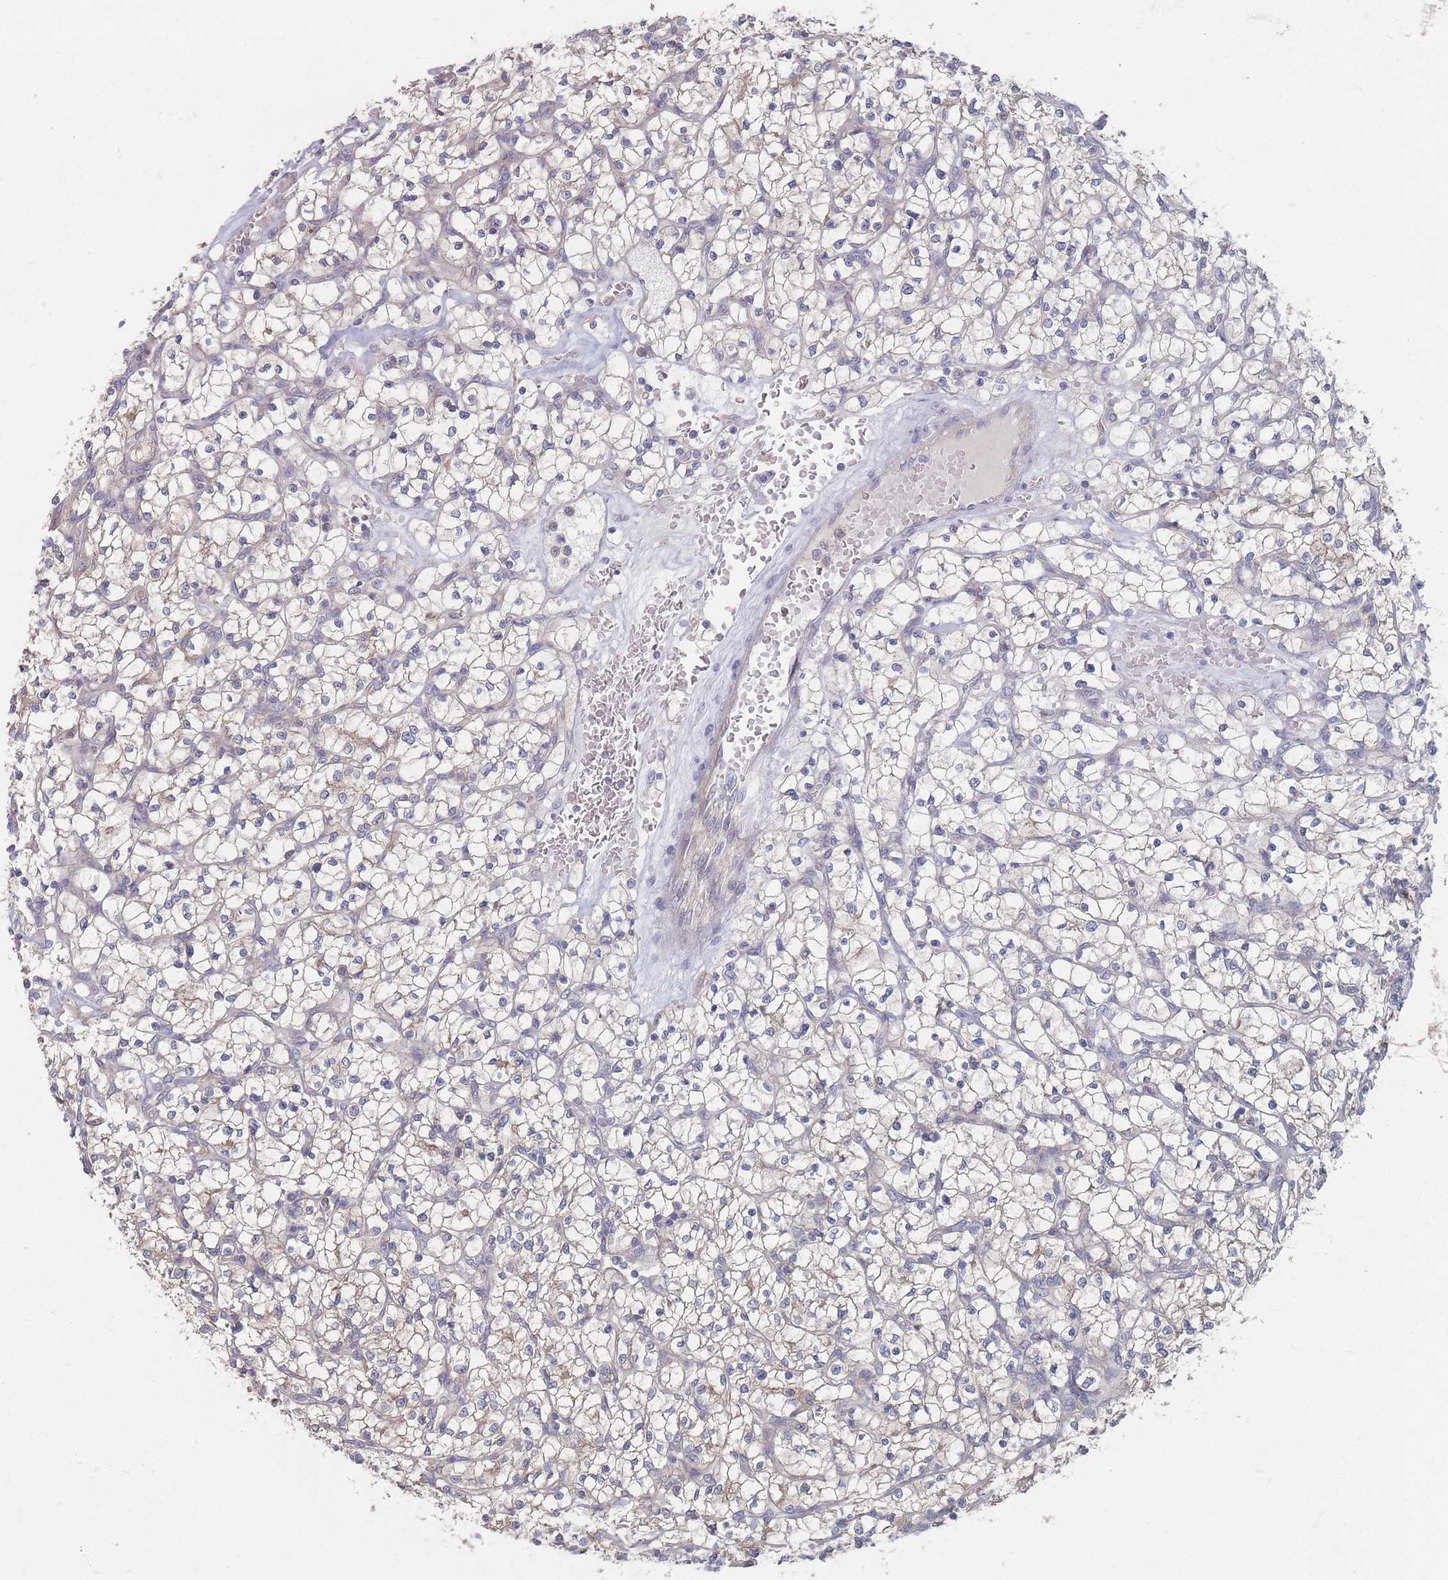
{"staining": {"intensity": "weak", "quantity": "<25%", "location": "cytoplasmic/membranous"}, "tissue": "renal cancer", "cell_type": "Tumor cells", "image_type": "cancer", "snomed": [{"axis": "morphology", "description": "Adenocarcinoma, NOS"}, {"axis": "topography", "description": "Kidney"}], "caption": "Immunohistochemistry (IHC) of human renal cancer (adenocarcinoma) displays no expression in tumor cells.", "gene": "EFCC1", "patient": {"sex": "female", "age": 64}}